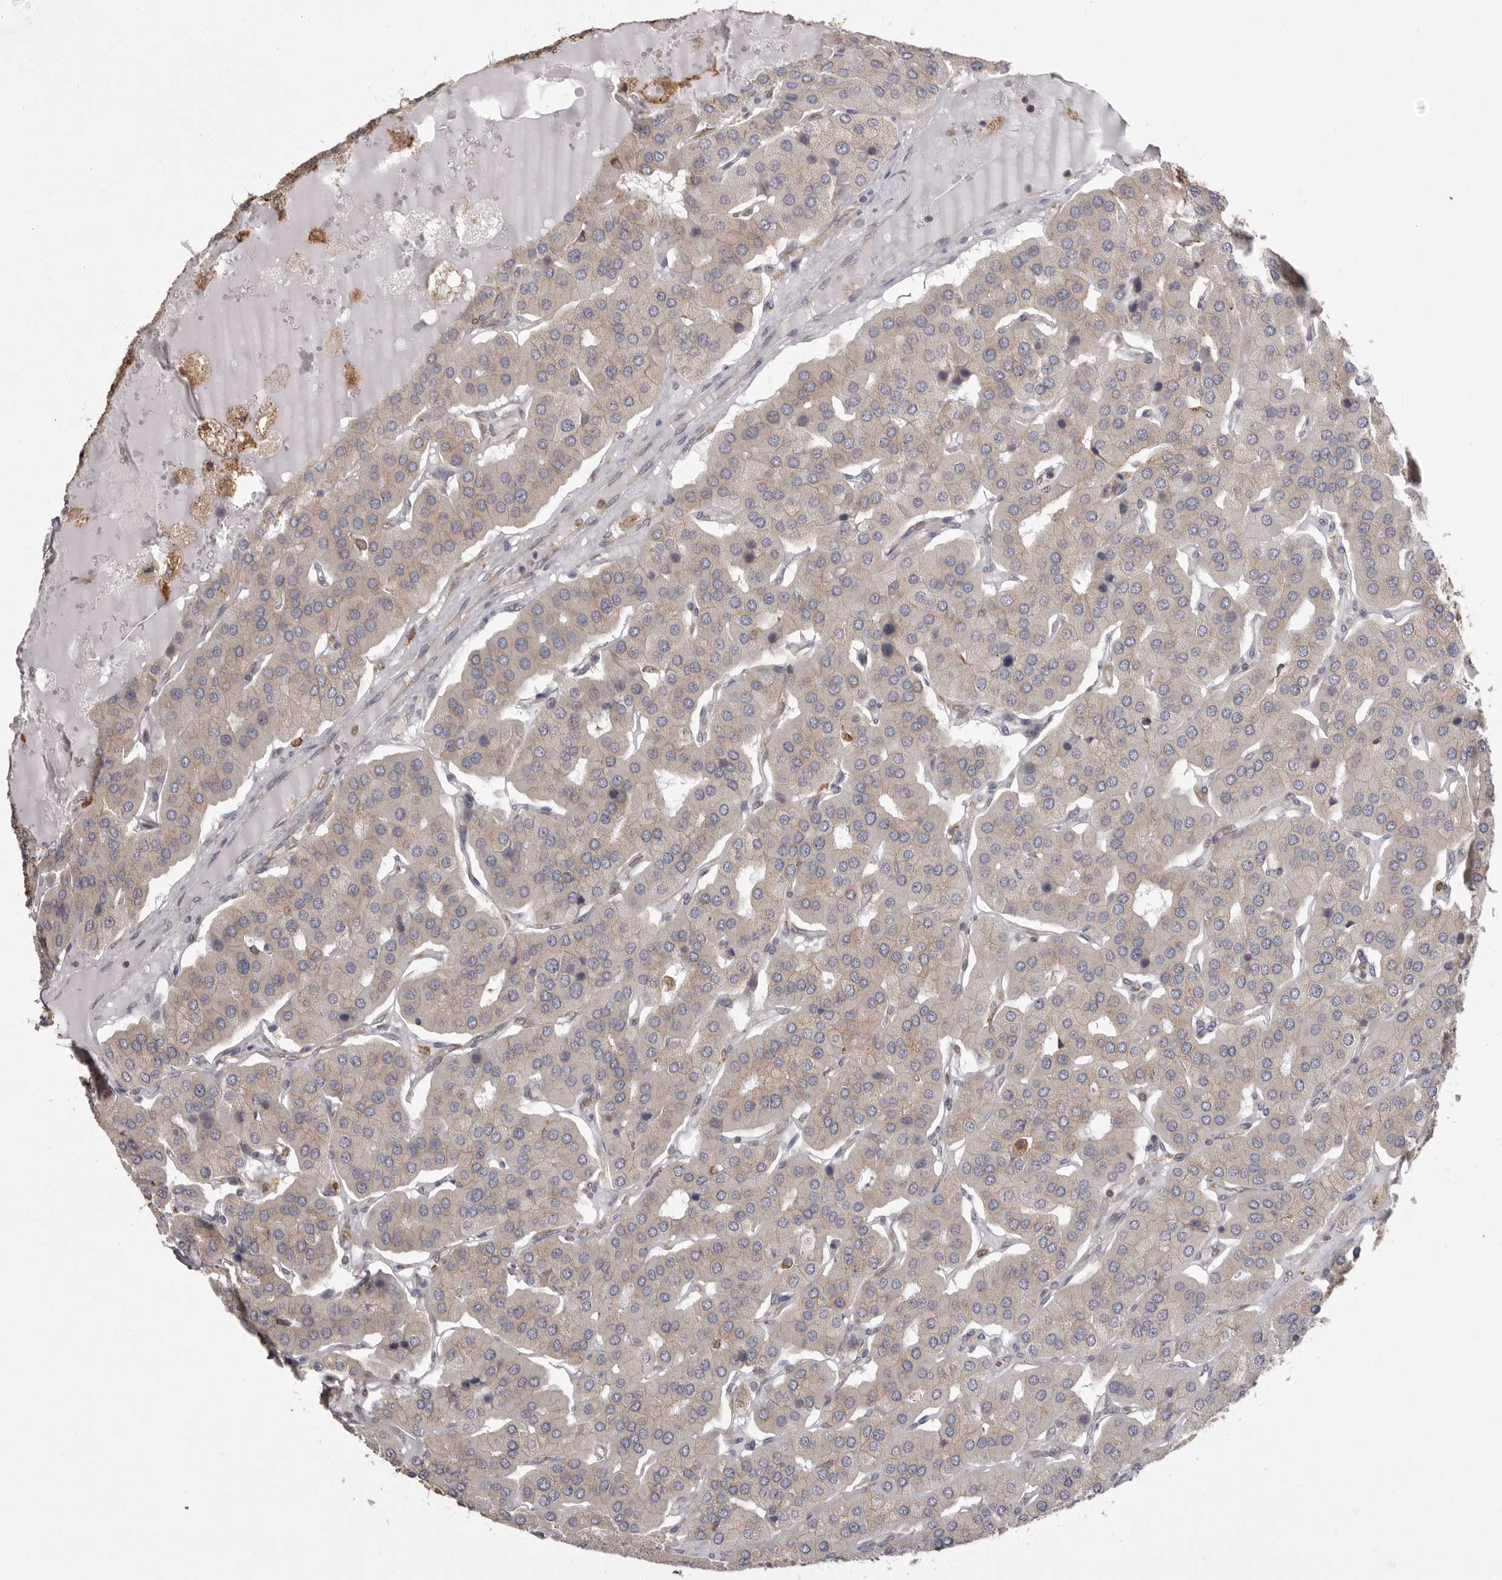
{"staining": {"intensity": "weak", "quantity": "25%-75%", "location": "cytoplasmic/membranous"}, "tissue": "parathyroid gland", "cell_type": "Glandular cells", "image_type": "normal", "snomed": [{"axis": "morphology", "description": "Normal tissue, NOS"}, {"axis": "morphology", "description": "Adenoma, NOS"}, {"axis": "topography", "description": "Parathyroid gland"}], "caption": "This is a micrograph of immunohistochemistry staining of unremarkable parathyroid gland, which shows weak positivity in the cytoplasmic/membranous of glandular cells.", "gene": "QRSL1", "patient": {"sex": "female", "age": 86}}